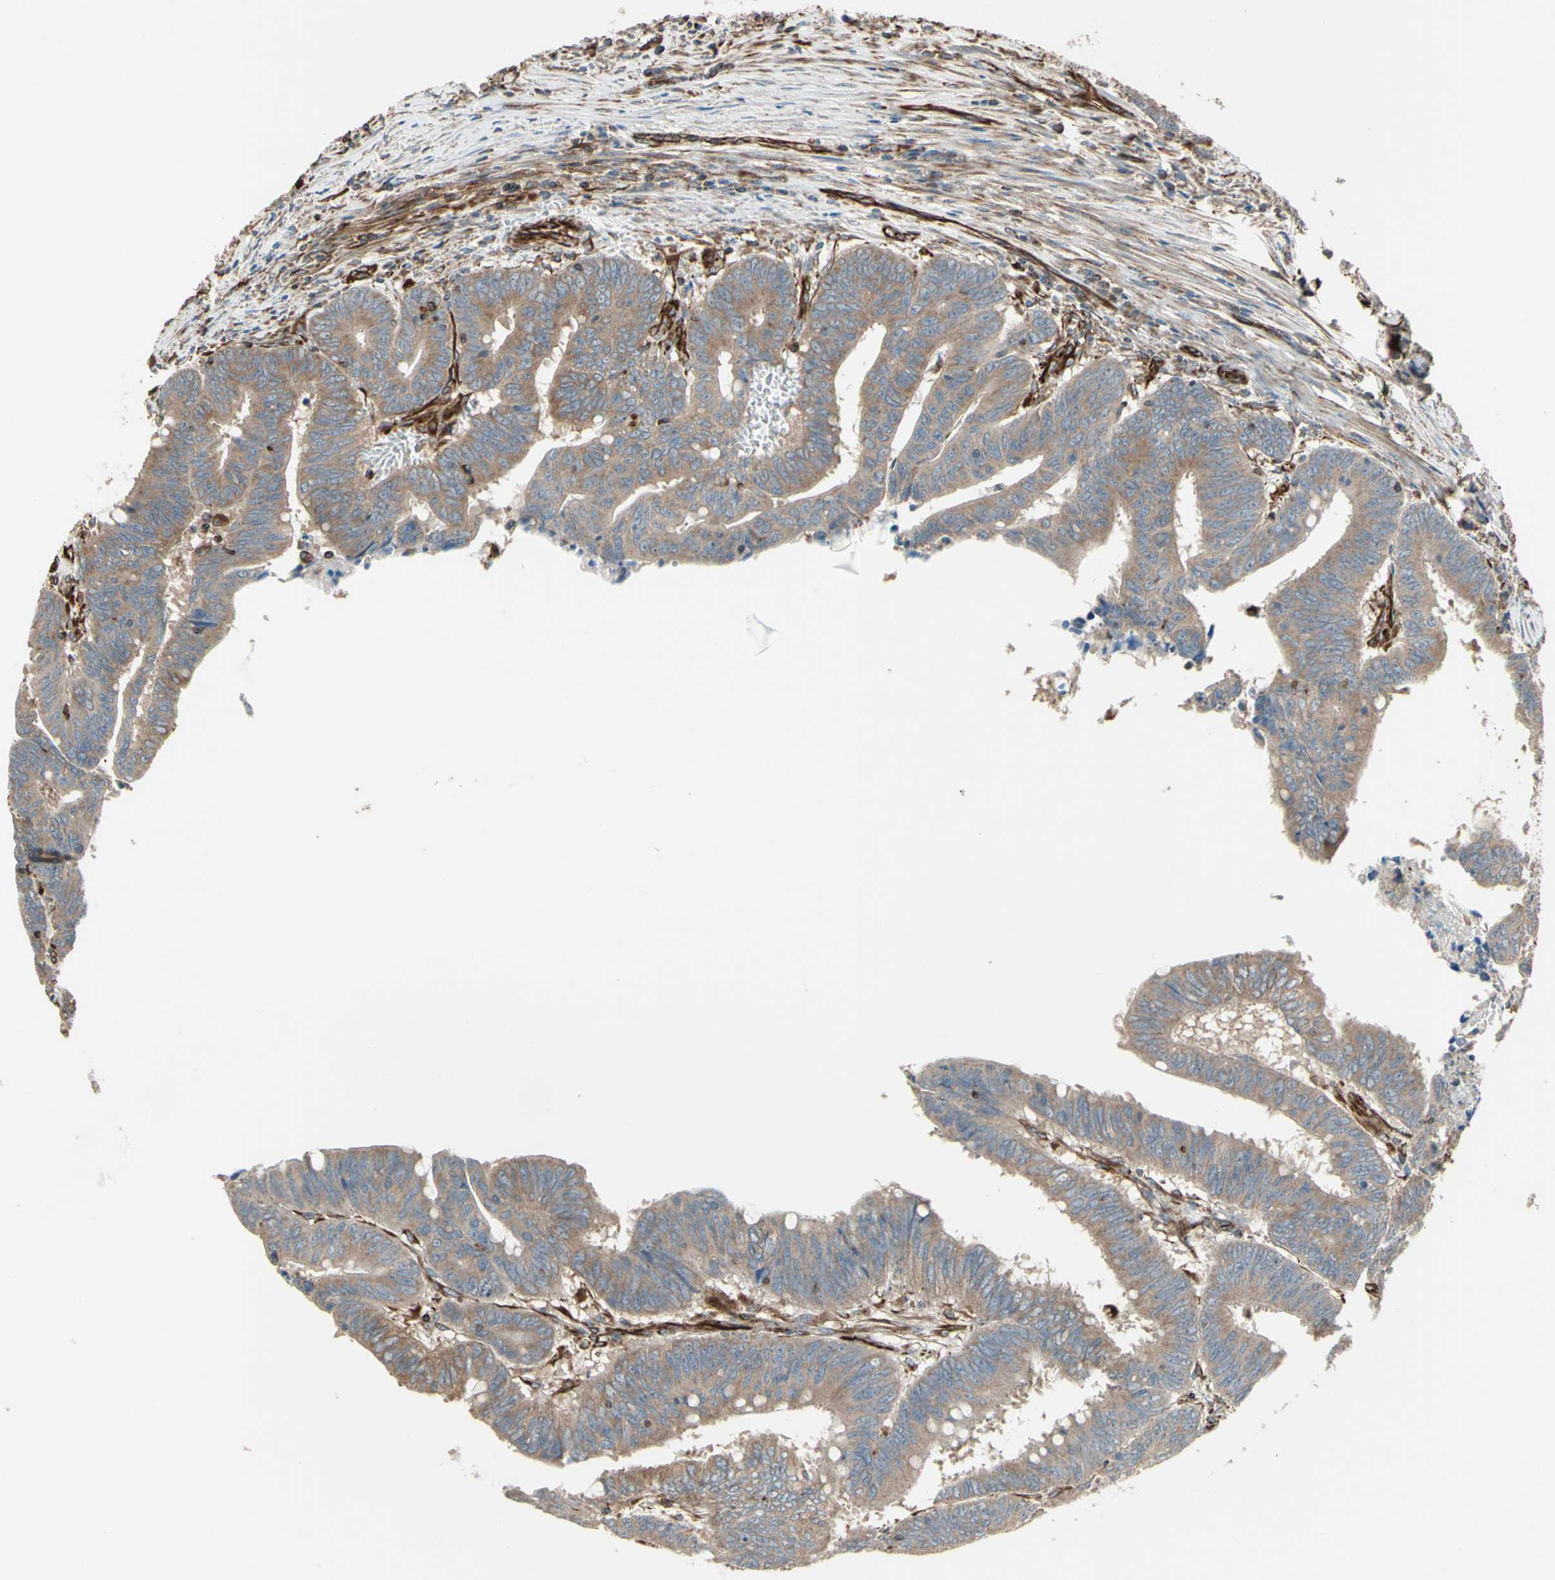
{"staining": {"intensity": "weak", "quantity": ">75%", "location": "cytoplasmic/membranous"}, "tissue": "colorectal cancer", "cell_type": "Tumor cells", "image_type": "cancer", "snomed": [{"axis": "morphology", "description": "Adenocarcinoma, NOS"}, {"axis": "topography", "description": "Colon"}], "caption": "Adenocarcinoma (colorectal) stained for a protein (brown) exhibits weak cytoplasmic/membranous positive positivity in approximately >75% of tumor cells.", "gene": "TRAF2", "patient": {"sex": "male", "age": 45}}